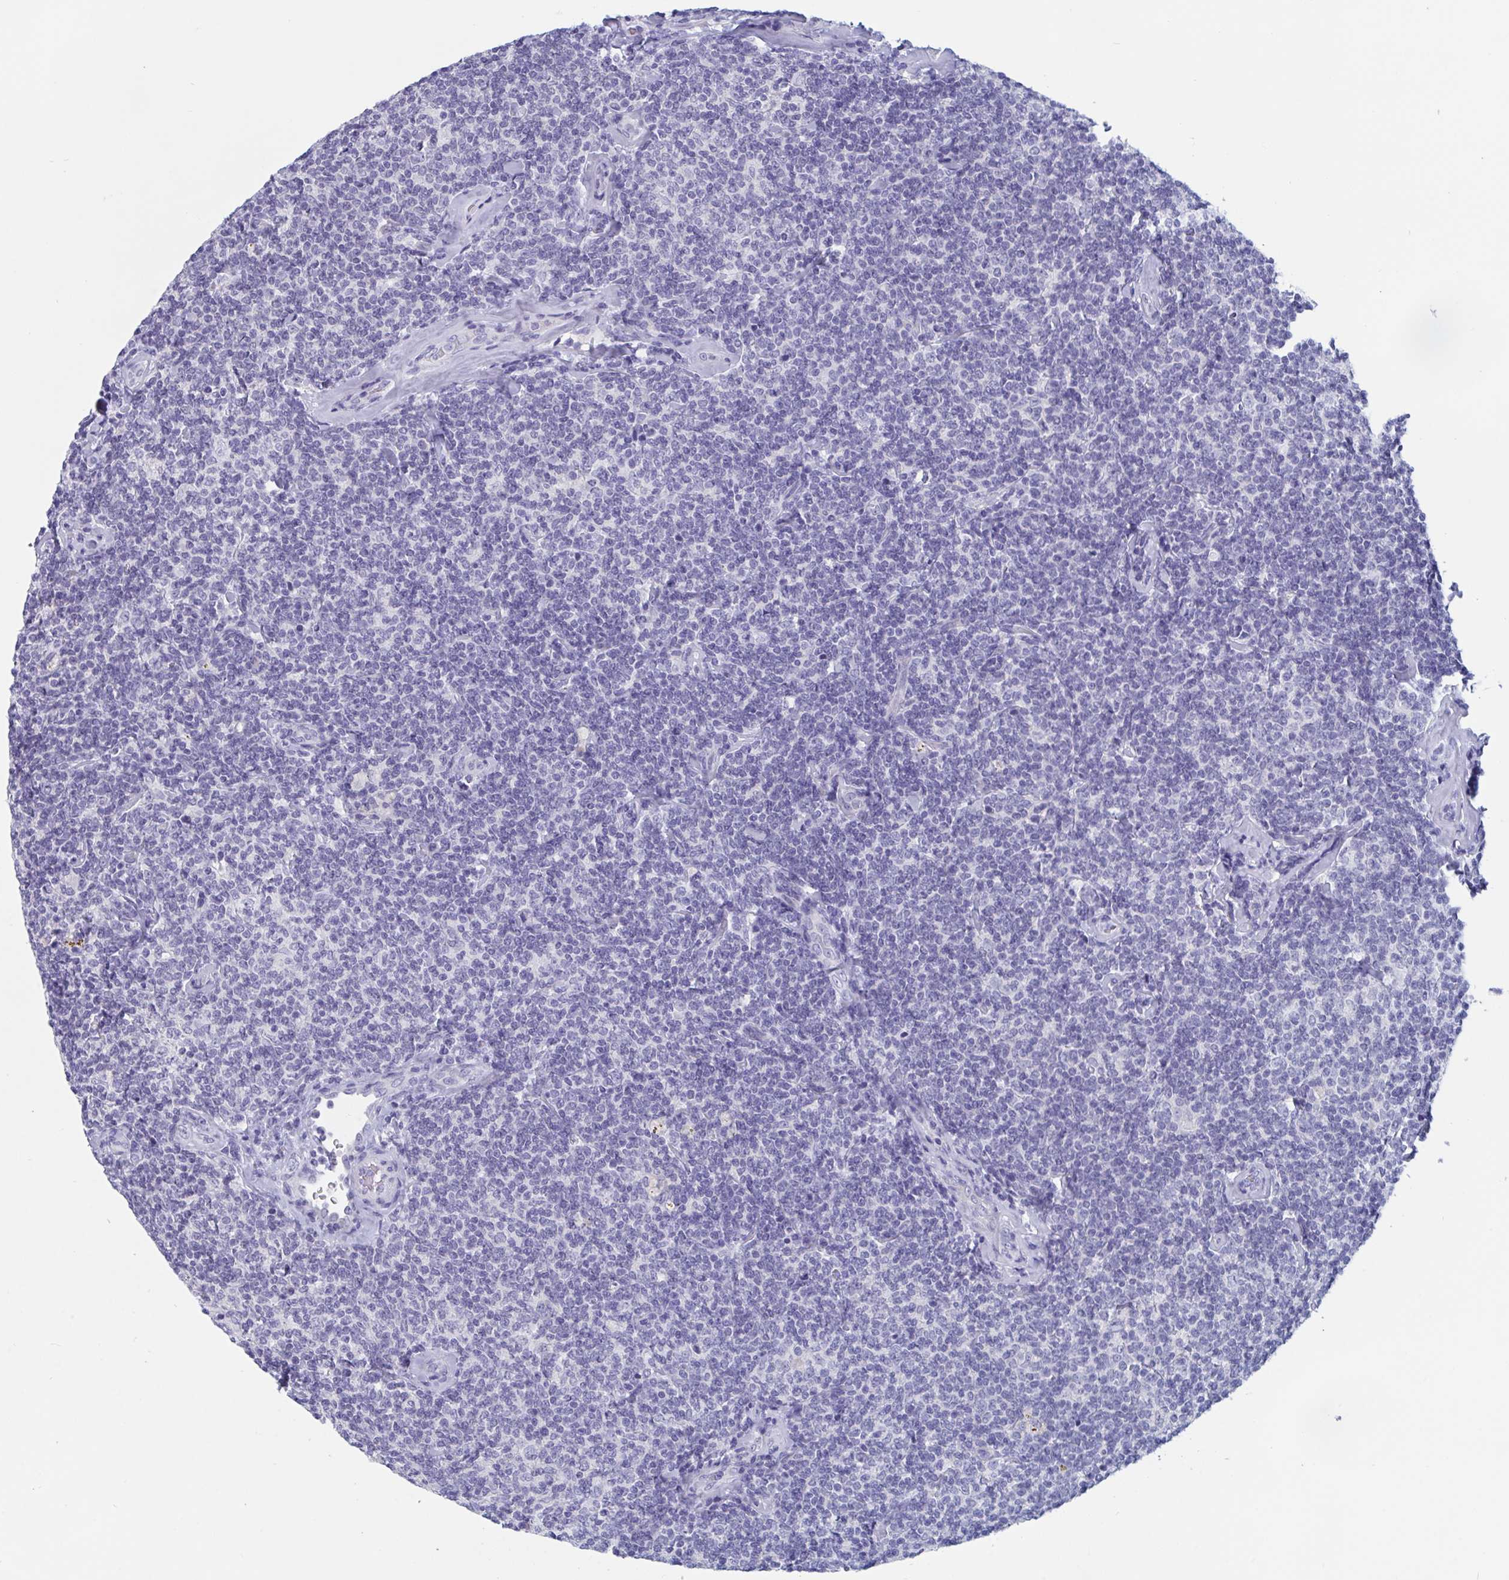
{"staining": {"intensity": "negative", "quantity": "none", "location": "none"}, "tissue": "lymphoma", "cell_type": "Tumor cells", "image_type": "cancer", "snomed": [{"axis": "morphology", "description": "Malignant lymphoma, non-Hodgkin's type, Low grade"}, {"axis": "topography", "description": "Lymph node"}], "caption": "Tumor cells show no significant staining in low-grade malignant lymphoma, non-Hodgkin's type.", "gene": "DPEP3", "patient": {"sex": "female", "age": 56}}